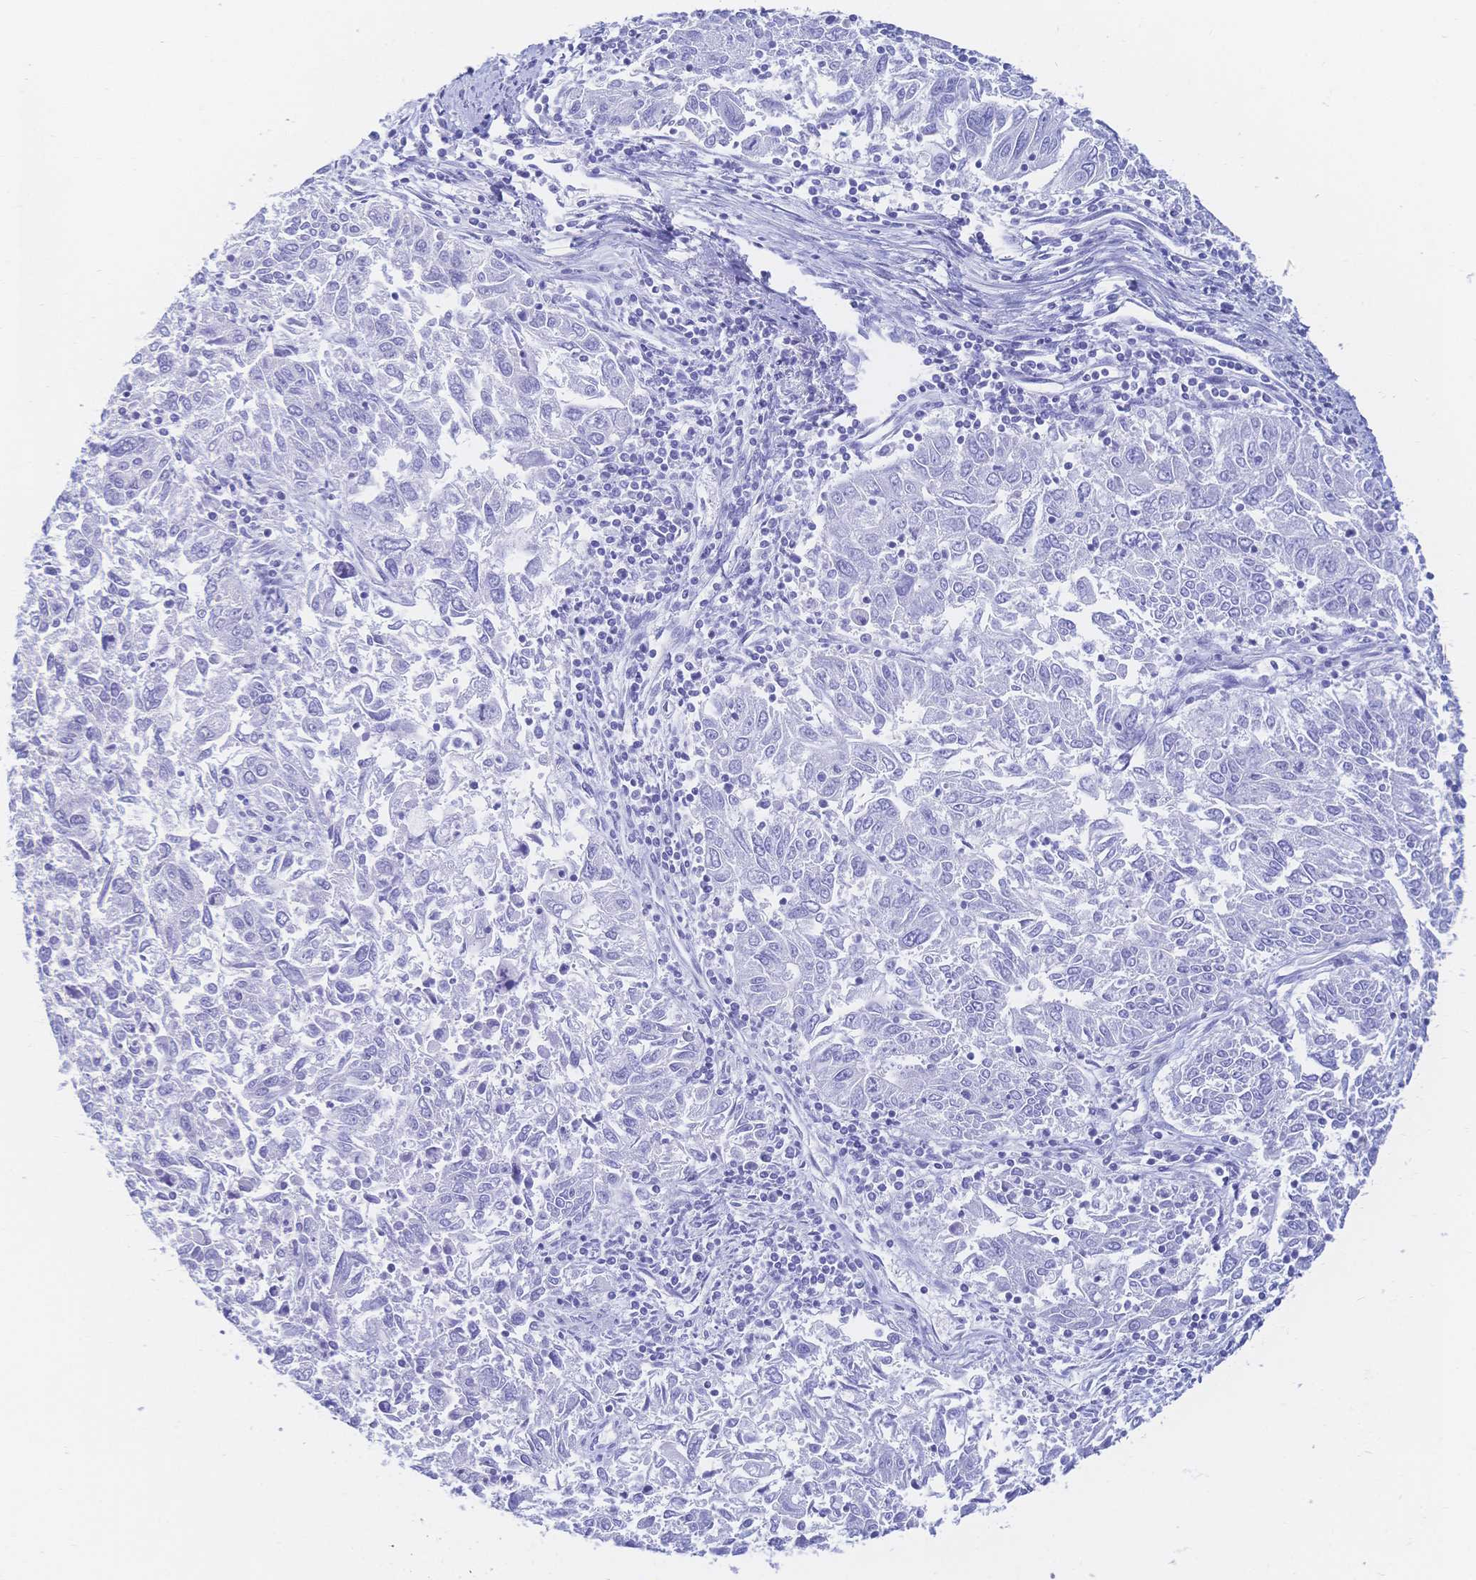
{"staining": {"intensity": "negative", "quantity": "none", "location": "none"}, "tissue": "endometrial cancer", "cell_type": "Tumor cells", "image_type": "cancer", "snomed": [{"axis": "morphology", "description": "Adenocarcinoma, NOS"}, {"axis": "topography", "description": "Endometrium"}], "caption": "The image displays no significant staining in tumor cells of endometrial cancer.", "gene": "MEP1B", "patient": {"sex": "female", "age": 42}}